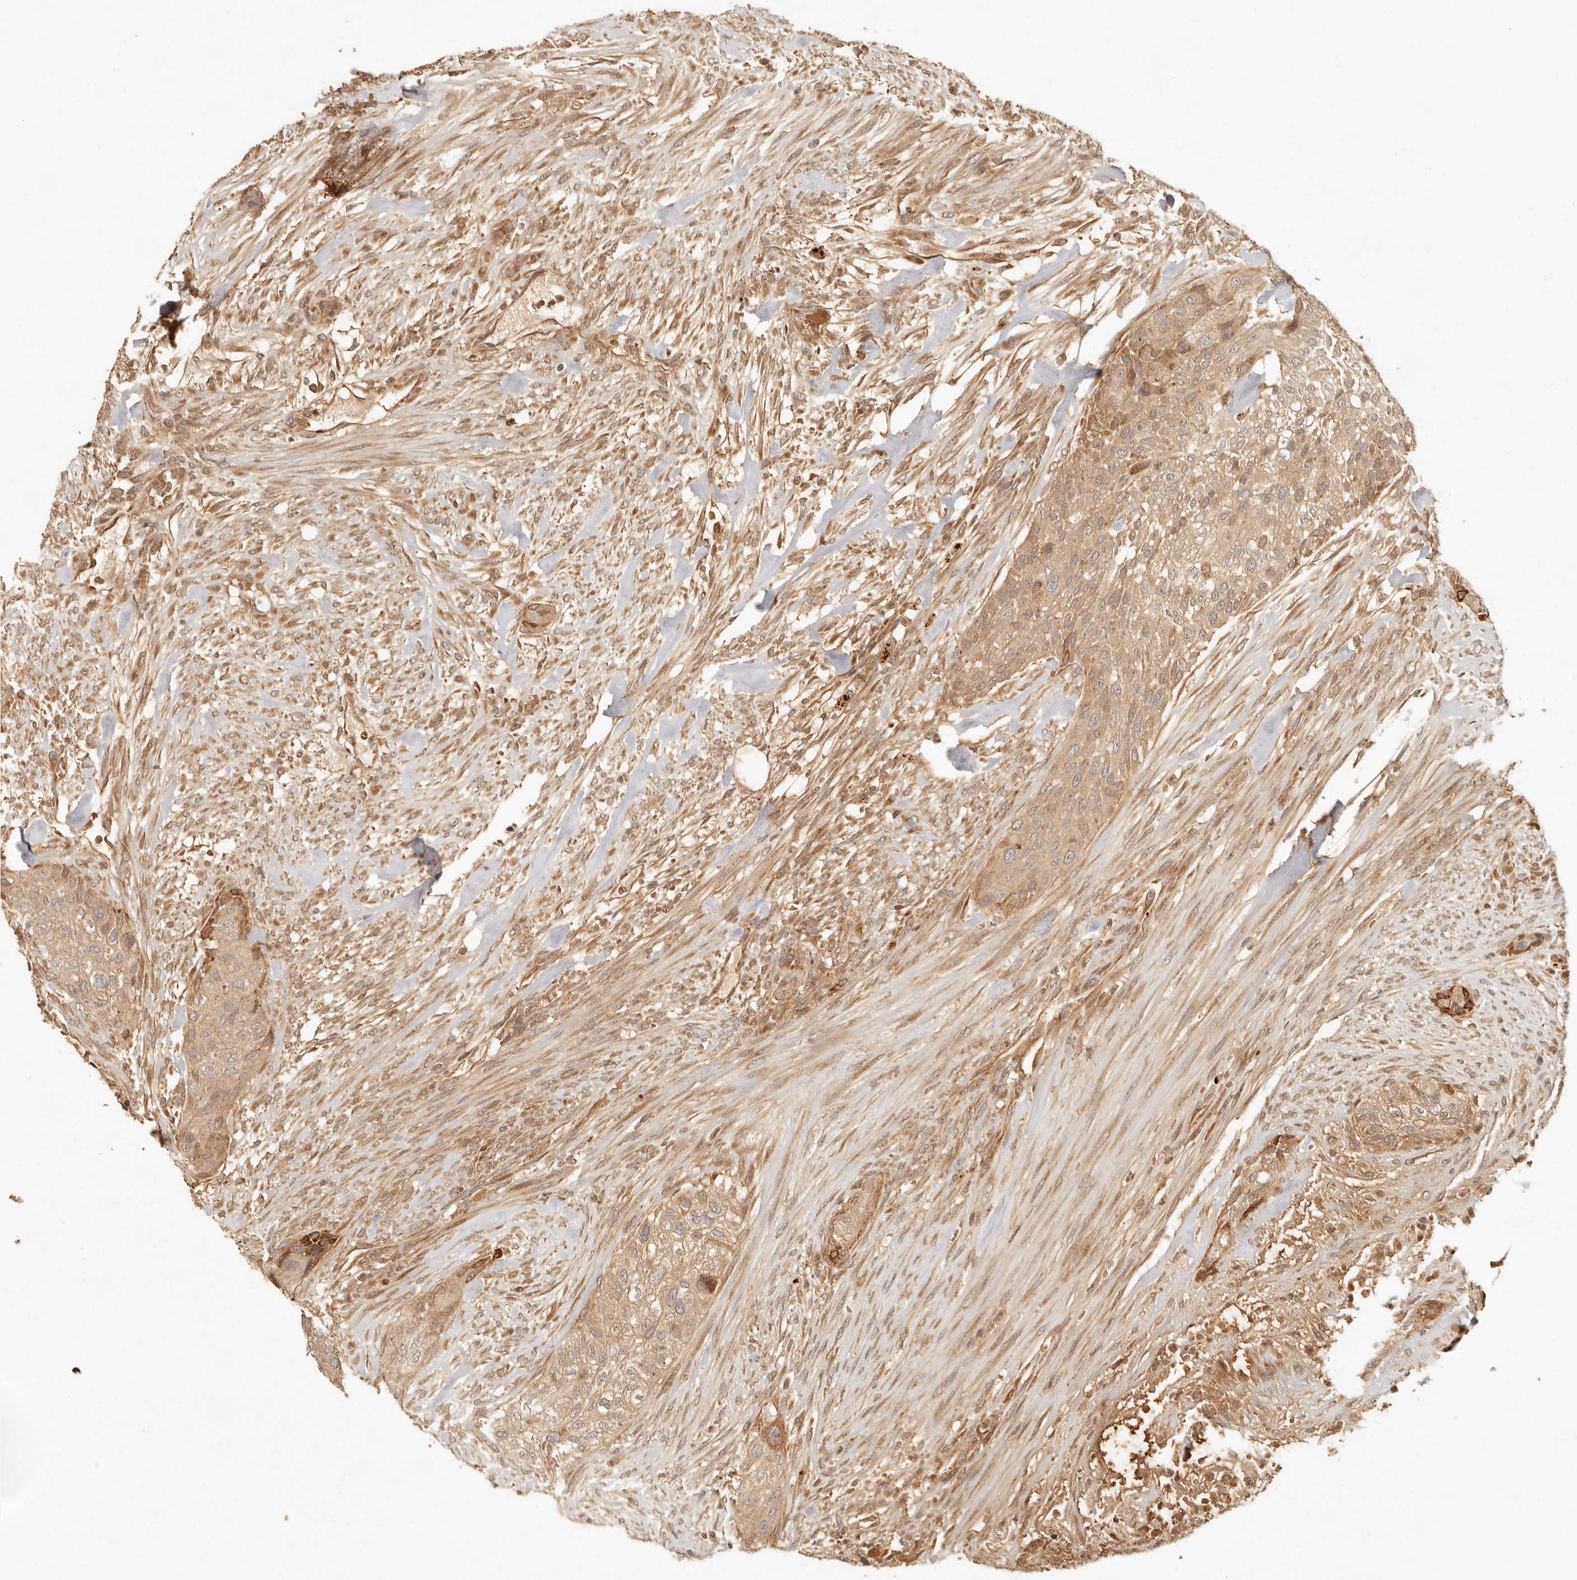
{"staining": {"intensity": "moderate", "quantity": ">75%", "location": "cytoplasmic/membranous"}, "tissue": "urothelial cancer", "cell_type": "Tumor cells", "image_type": "cancer", "snomed": [{"axis": "morphology", "description": "Urothelial carcinoma, High grade"}, {"axis": "topography", "description": "Urinary bladder"}], "caption": "Tumor cells demonstrate medium levels of moderate cytoplasmic/membranous staining in about >75% of cells in human urothelial cancer.", "gene": "ANKRD61", "patient": {"sex": "male", "age": 35}}